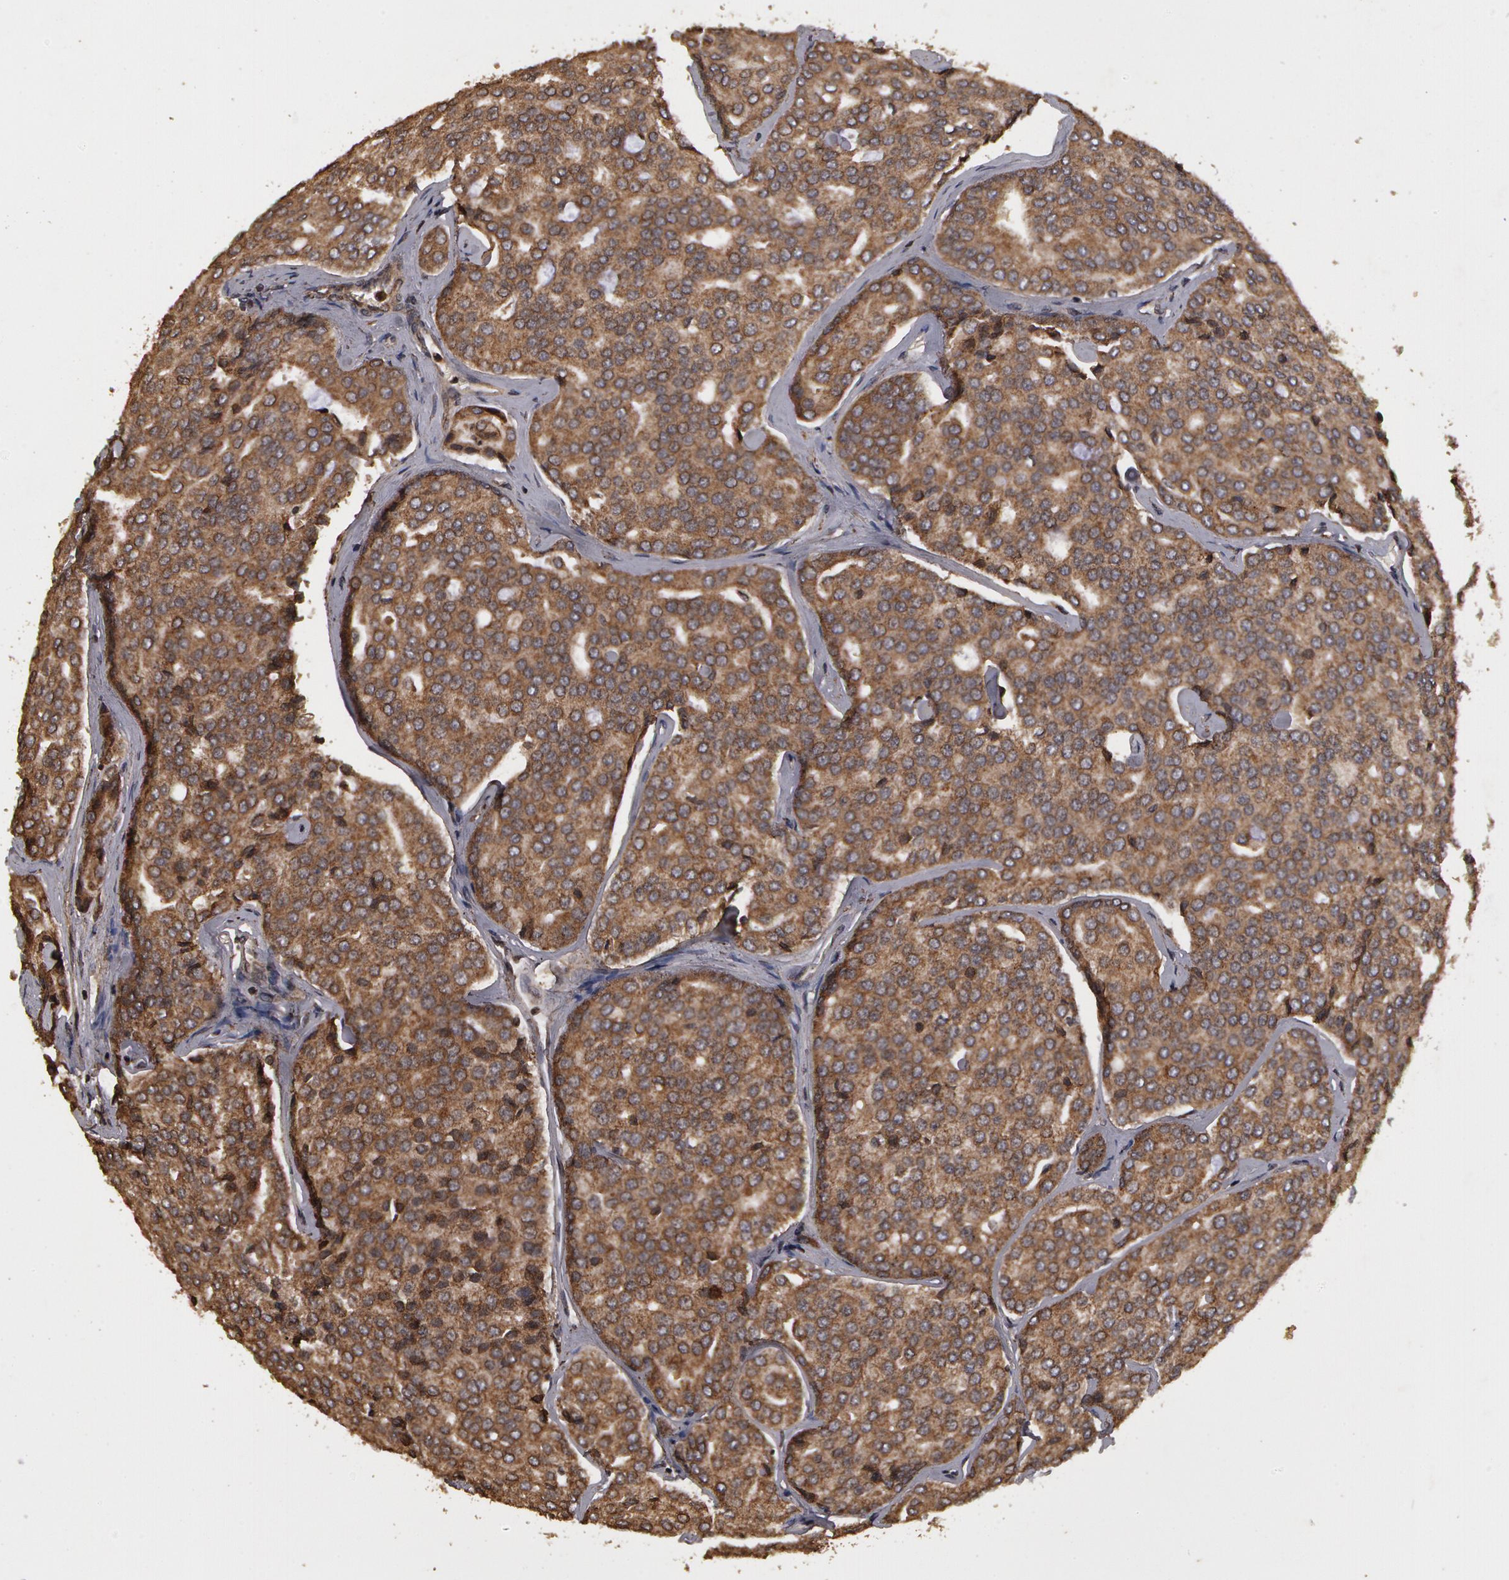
{"staining": {"intensity": "moderate", "quantity": ">75%", "location": "cytoplasmic/membranous"}, "tissue": "prostate cancer", "cell_type": "Tumor cells", "image_type": "cancer", "snomed": [{"axis": "morphology", "description": "Adenocarcinoma, High grade"}, {"axis": "topography", "description": "Prostate"}], "caption": "Prostate high-grade adenocarcinoma stained for a protein (brown) exhibits moderate cytoplasmic/membranous positive staining in approximately >75% of tumor cells.", "gene": "CALR", "patient": {"sex": "male", "age": 64}}